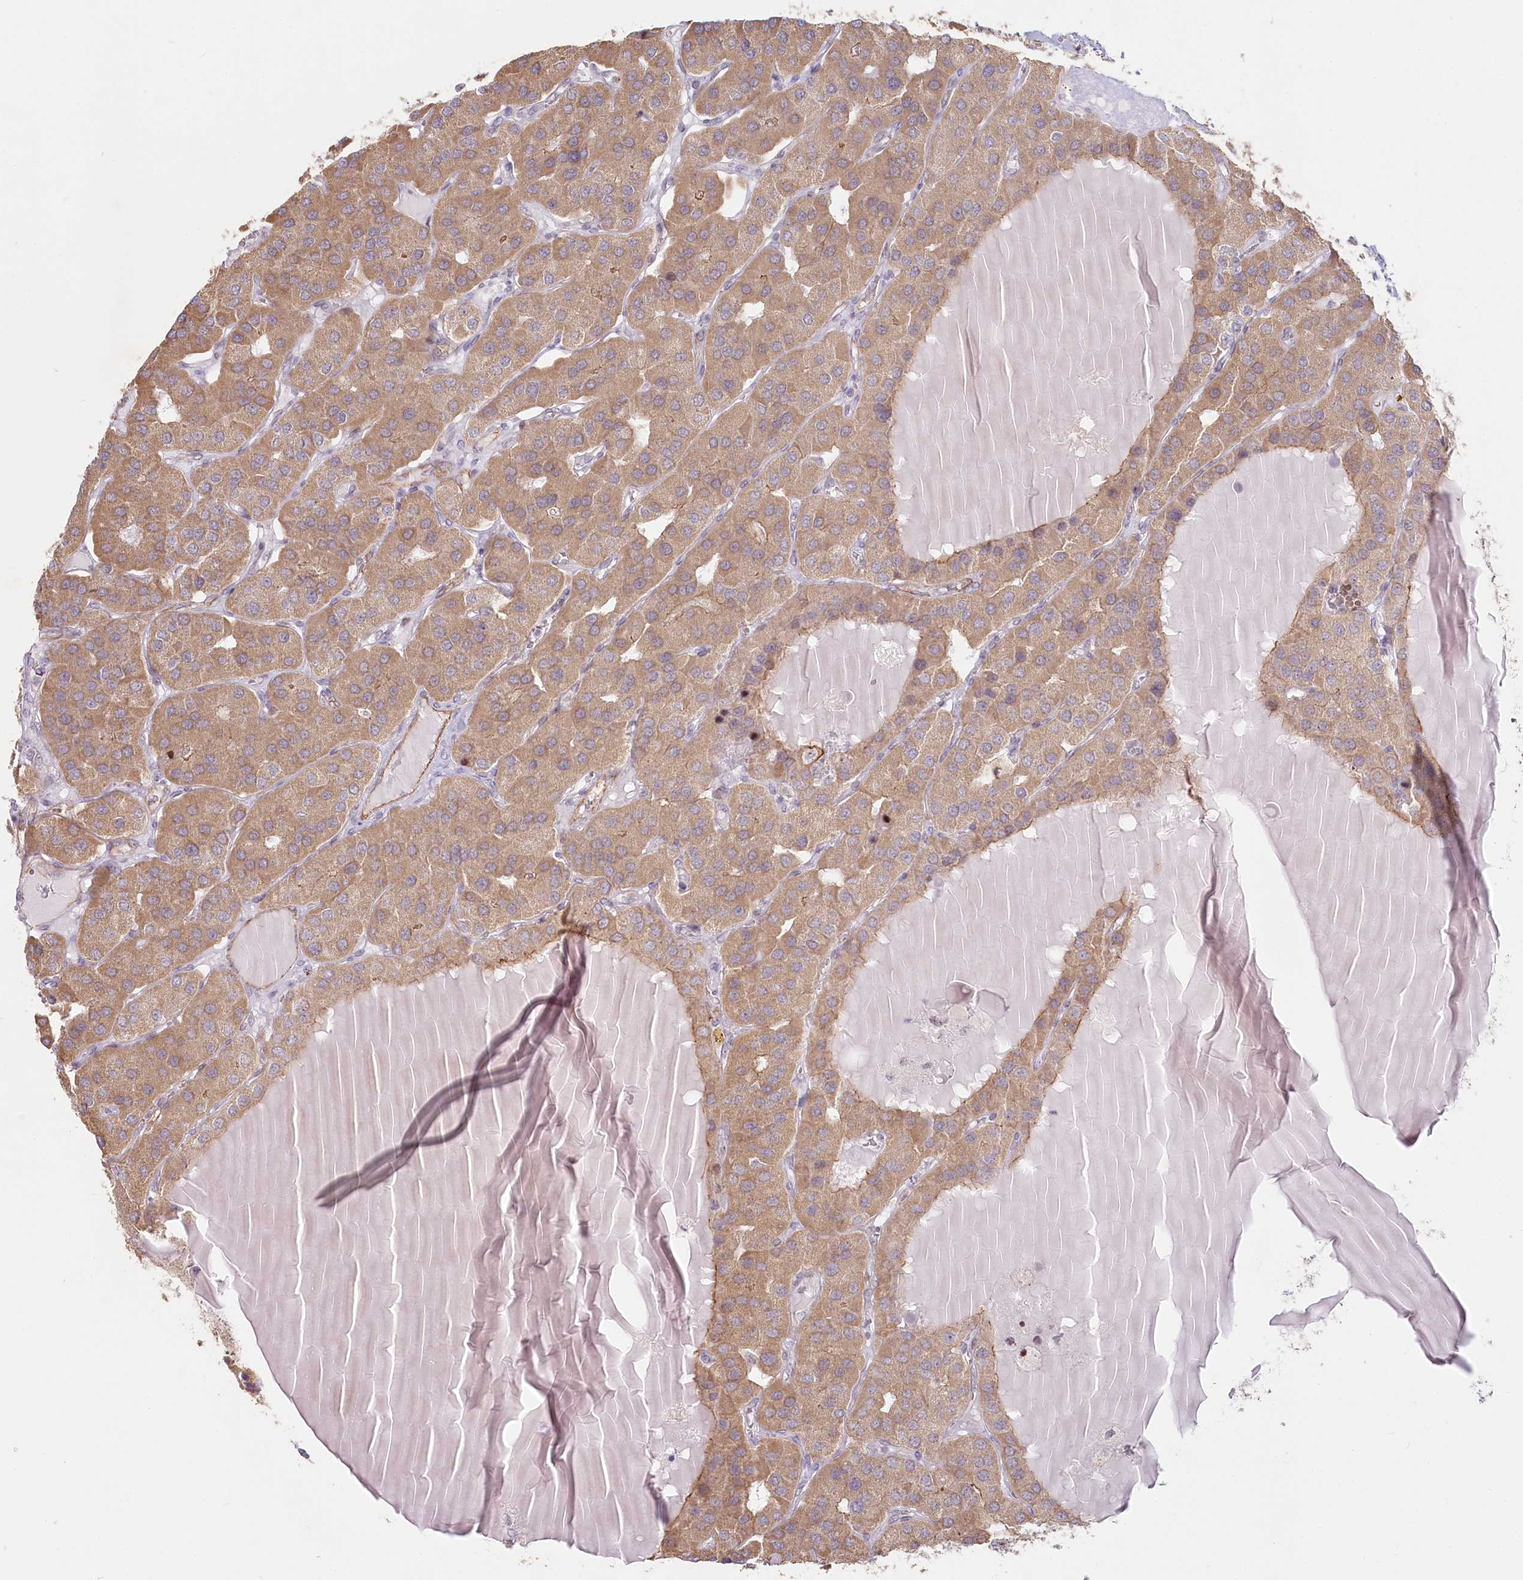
{"staining": {"intensity": "moderate", "quantity": ">75%", "location": "cytoplasmic/membranous"}, "tissue": "parathyroid gland", "cell_type": "Glandular cells", "image_type": "normal", "snomed": [{"axis": "morphology", "description": "Normal tissue, NOS"}, {"axis": "morphology", "description": "Adenoma, NOS"}, {"axis": "topography", "description": "Parathyroid gland"}], "caption": "Moderate cytoplasmic/membranous positivity is identified in approximately >75% of glandular cells in benign parathyroid gland.", "gene": "ABHD8", "patient": {"sex": "female", "age": 86}}